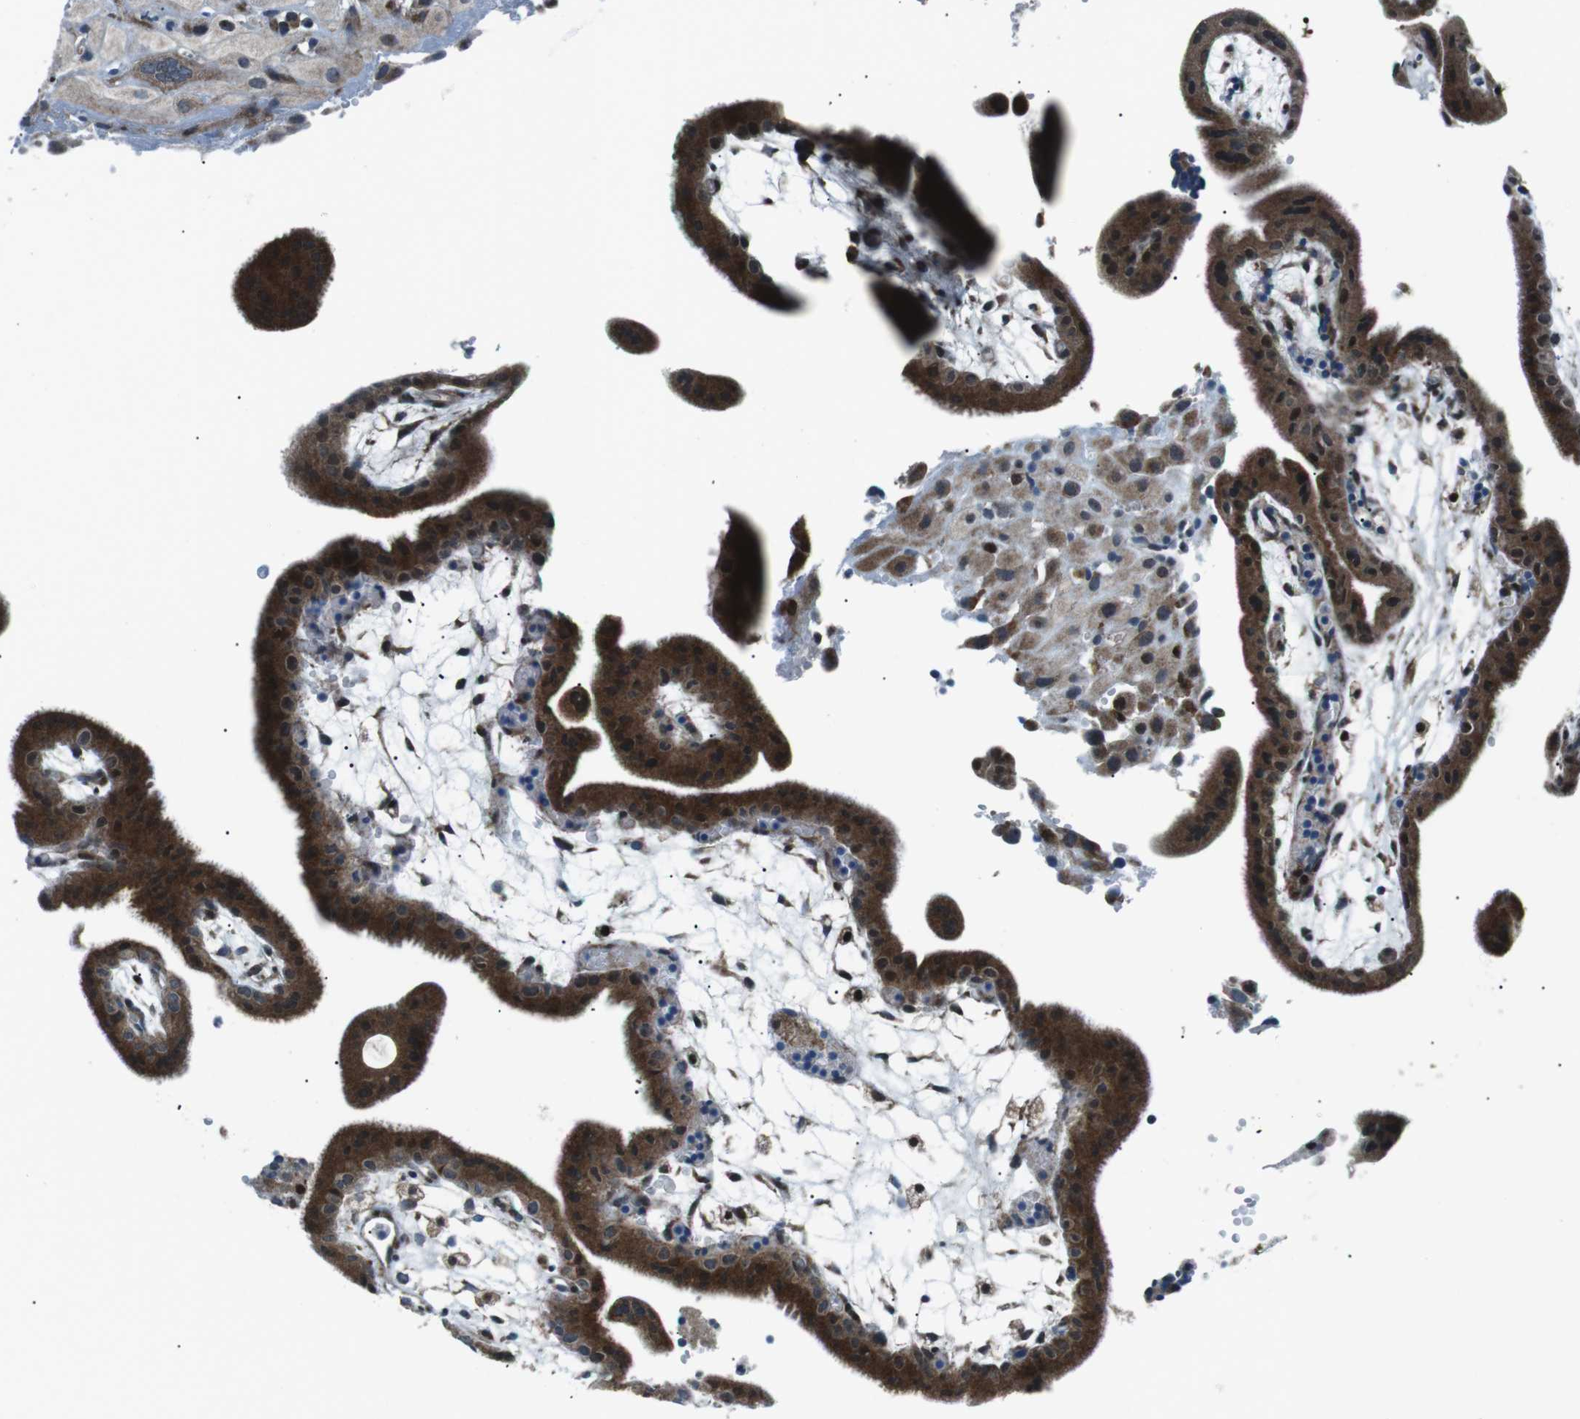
{"staining": {"intensity": "moderate", "quantity": "<25%", "location": "cytoplasmic/membranous"}, "tissue": "placenta", "cell_type": "Decidual cells", "image_type": "normal", "snomed": [{"axis": "morphology", "description": "Normal tissue, NOS"}, {"axis": "topography", "description": "Placenta"}], "caption": "IHC micrograph of normal placenta: human placenta stained using IHC displays low levels of moderate protein expression localized specifically in the cytoplasmic/membranous of decidual cells, appearing as a cytoplasmic/membranous brown color.", "gene": "BLNK", "patient": {"sex": "female", "age": 18}}